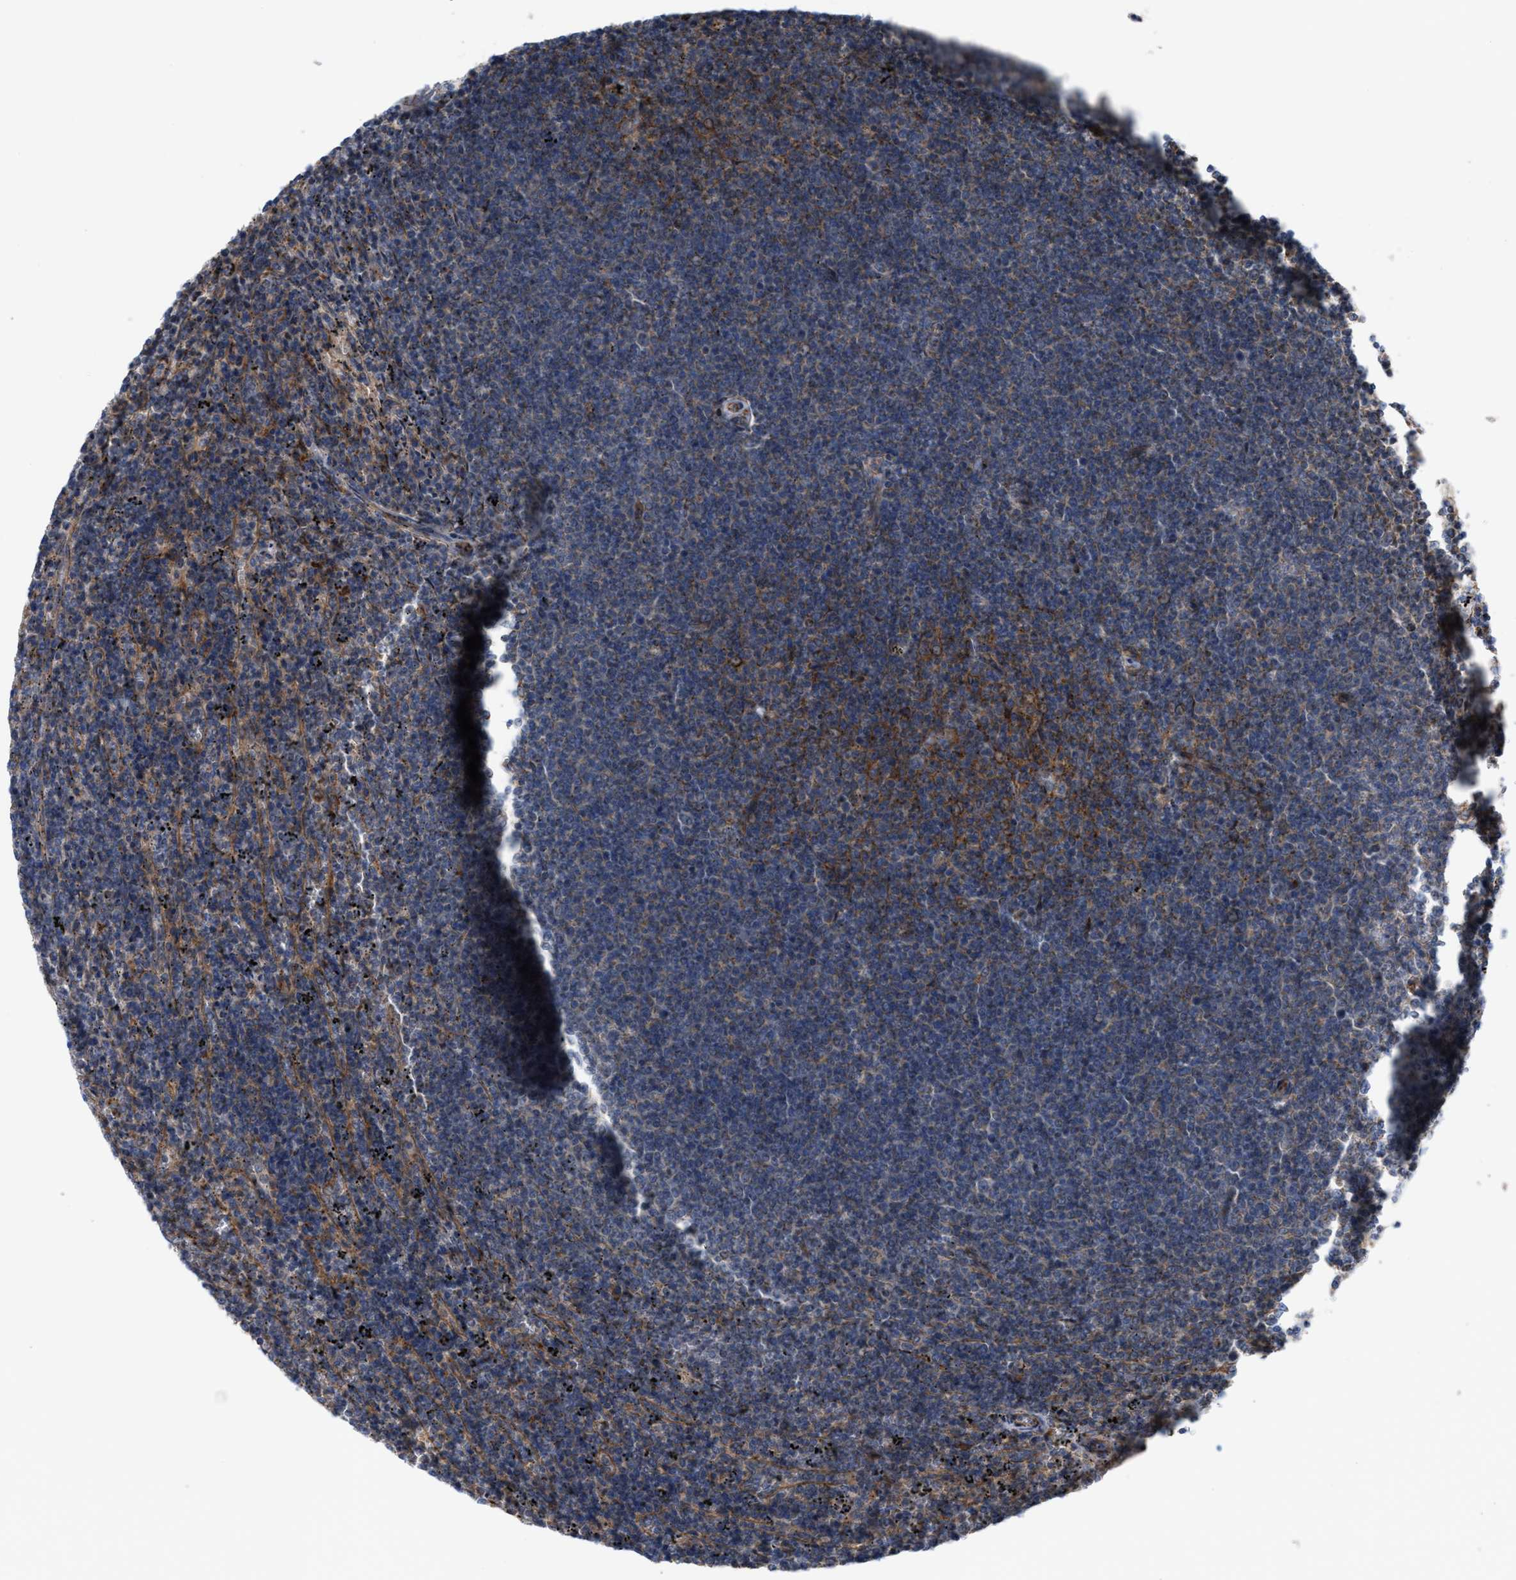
{"staining": {"intensity": "negative", "quantity": "none", "location": "none"}, "tissue": "lymphoma", "cell_type": "Tumor cells", "image_type": "cancer", "snomed": [{"axis": "morphology", "description": "Malignant lymphoma, non-Hodgkin's type, Low grade"}, {"axis": "topography", "description": "Spleen"}], "caption": "The micrograph displays no staining of tumor cells in low-grade malignant lymphoma, non-Hodgkin's type.", "gene": "OXSM", "patient": {"sex": "female", "age": 50}}